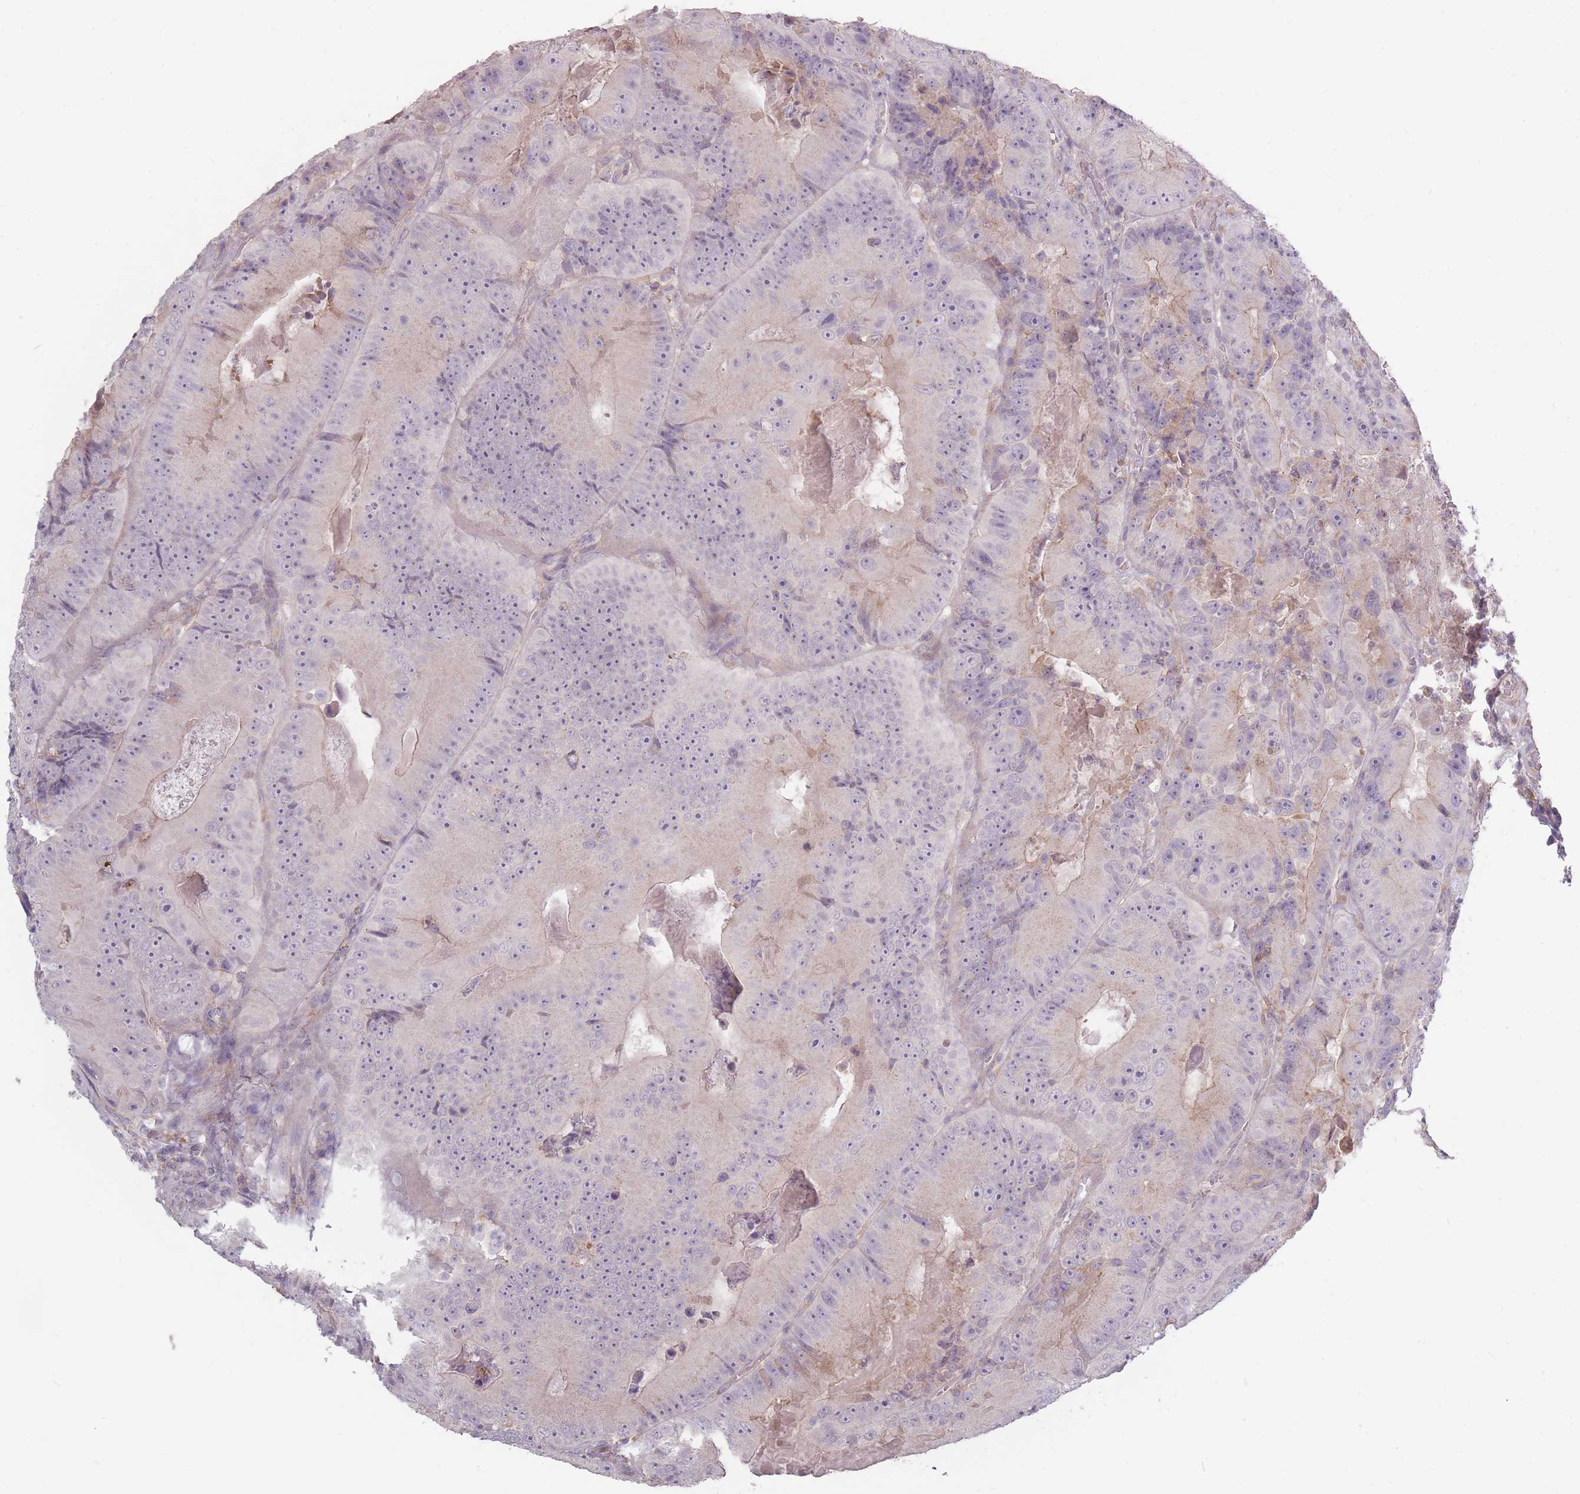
{"staining": {"intensity": "weak", "quantity": "<25%", "location": "cytoplasmic/membranous"}, "tissue": "colorectal cancer", "cell_type": "Tumor cells", "image_type": "cancer", "snomed": [{"axis": "morphology", "description": "Adenocarcinoma, NOS"}, {"axis": "topography", "description": "Colon"}], "caption": "Immunohistochemistry (IHC) micrograph of neoplastic tissue: human colorectal cancer (adenocarcinoma) stained with DAB (3,3'-diaminobenzidine) shows no significant protein positivity in tumor cells.", "gene": "TET3", "patient": {"sex": "female", "age": 86}}